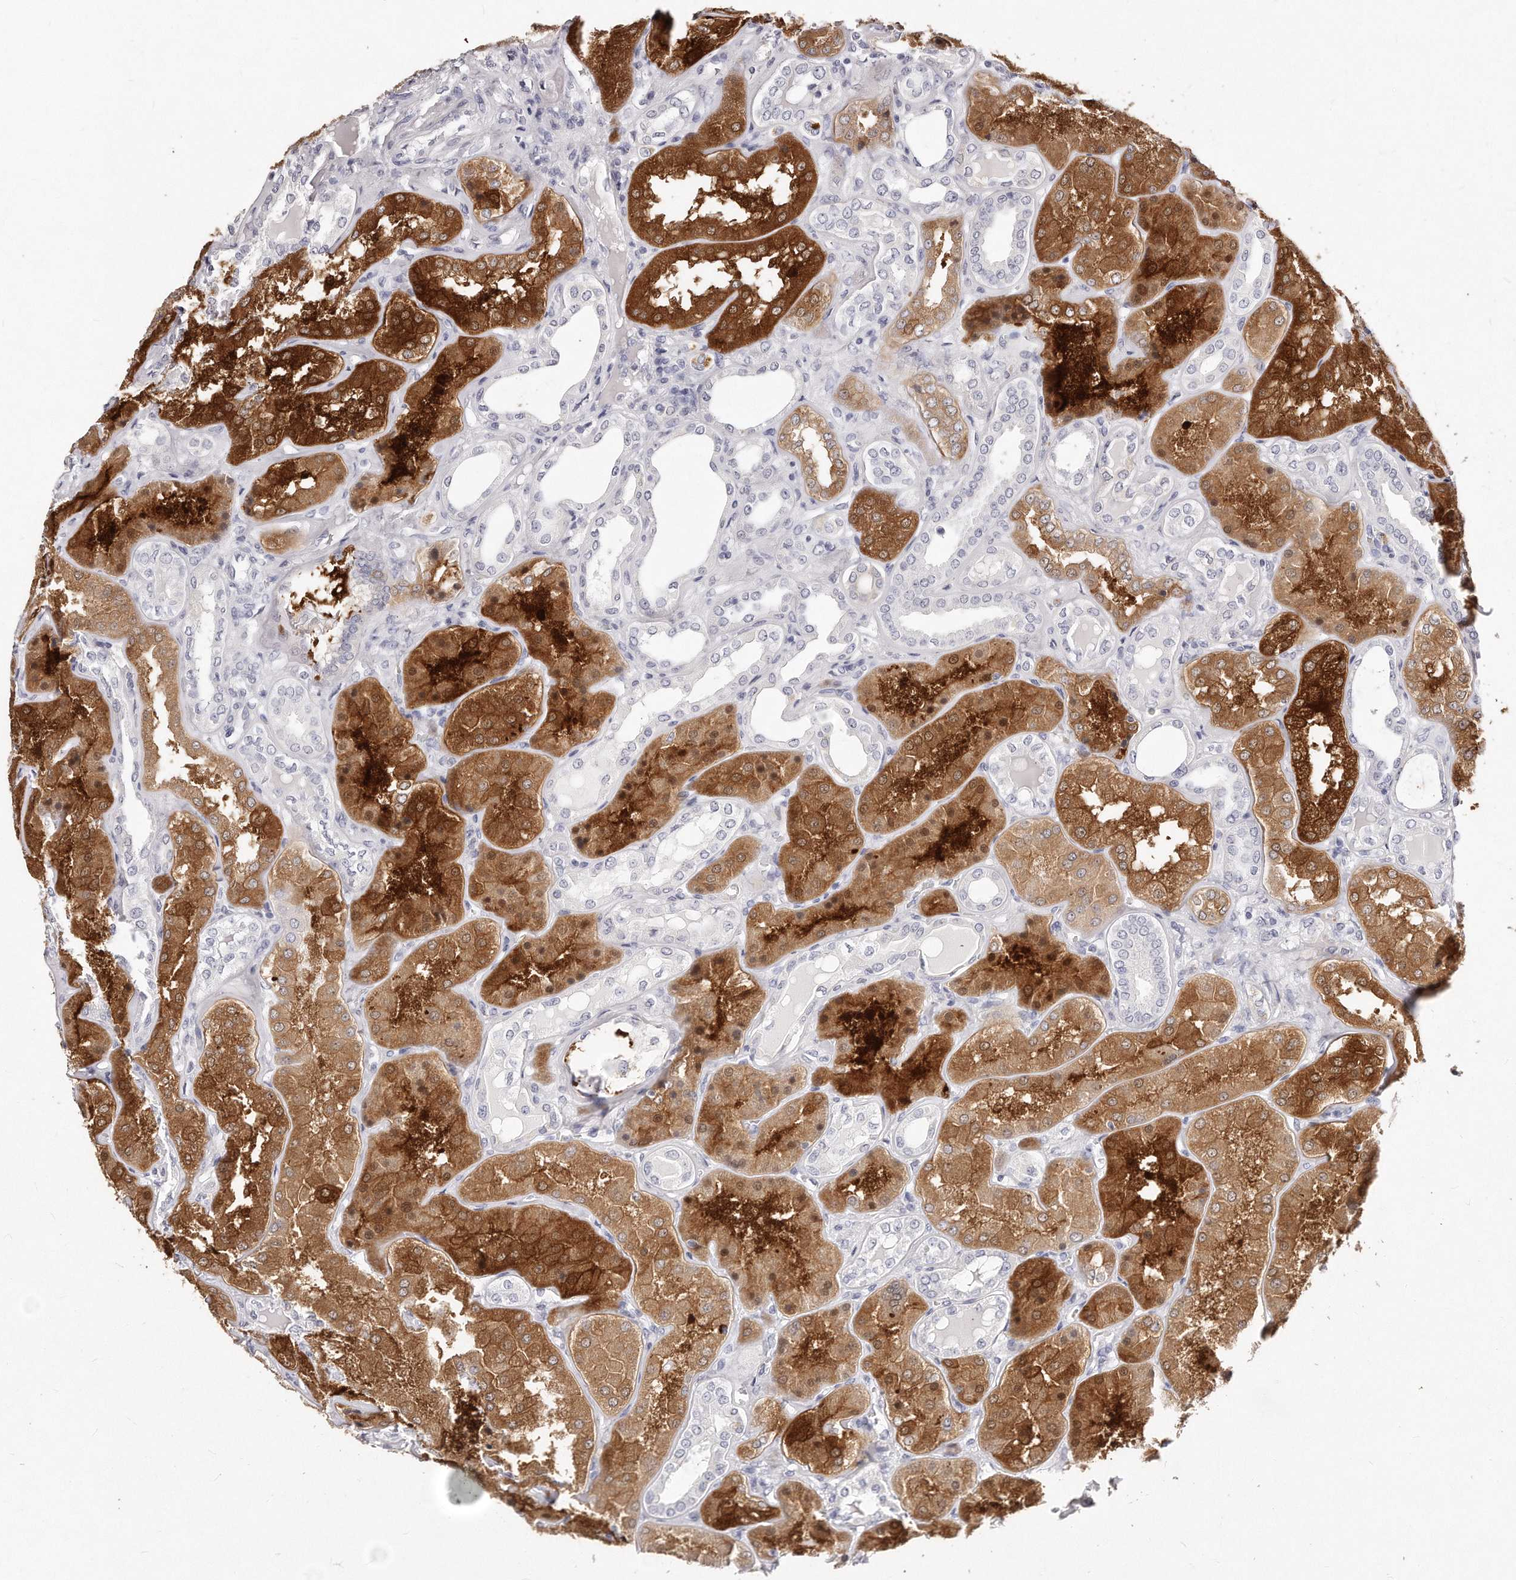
{"staining": {"intensity": "negative", "quantity": "none", "location": "none"}, "tissue": "kidney", "cell_type": "Cells in glomeruli", "image_type": "normal", "snomed": [{"axis": "morphology", "description": "Normal tissue, NOS"}, {"axis": "topography", "description": "Kidney"}], "caption": "Human kidney stained for a protein using immunohistochemistry (IHC) demonstrates no positivity in cells in glomeruli.", "gene": "GDA", "patient": {"sex": "female", "age": 56}}